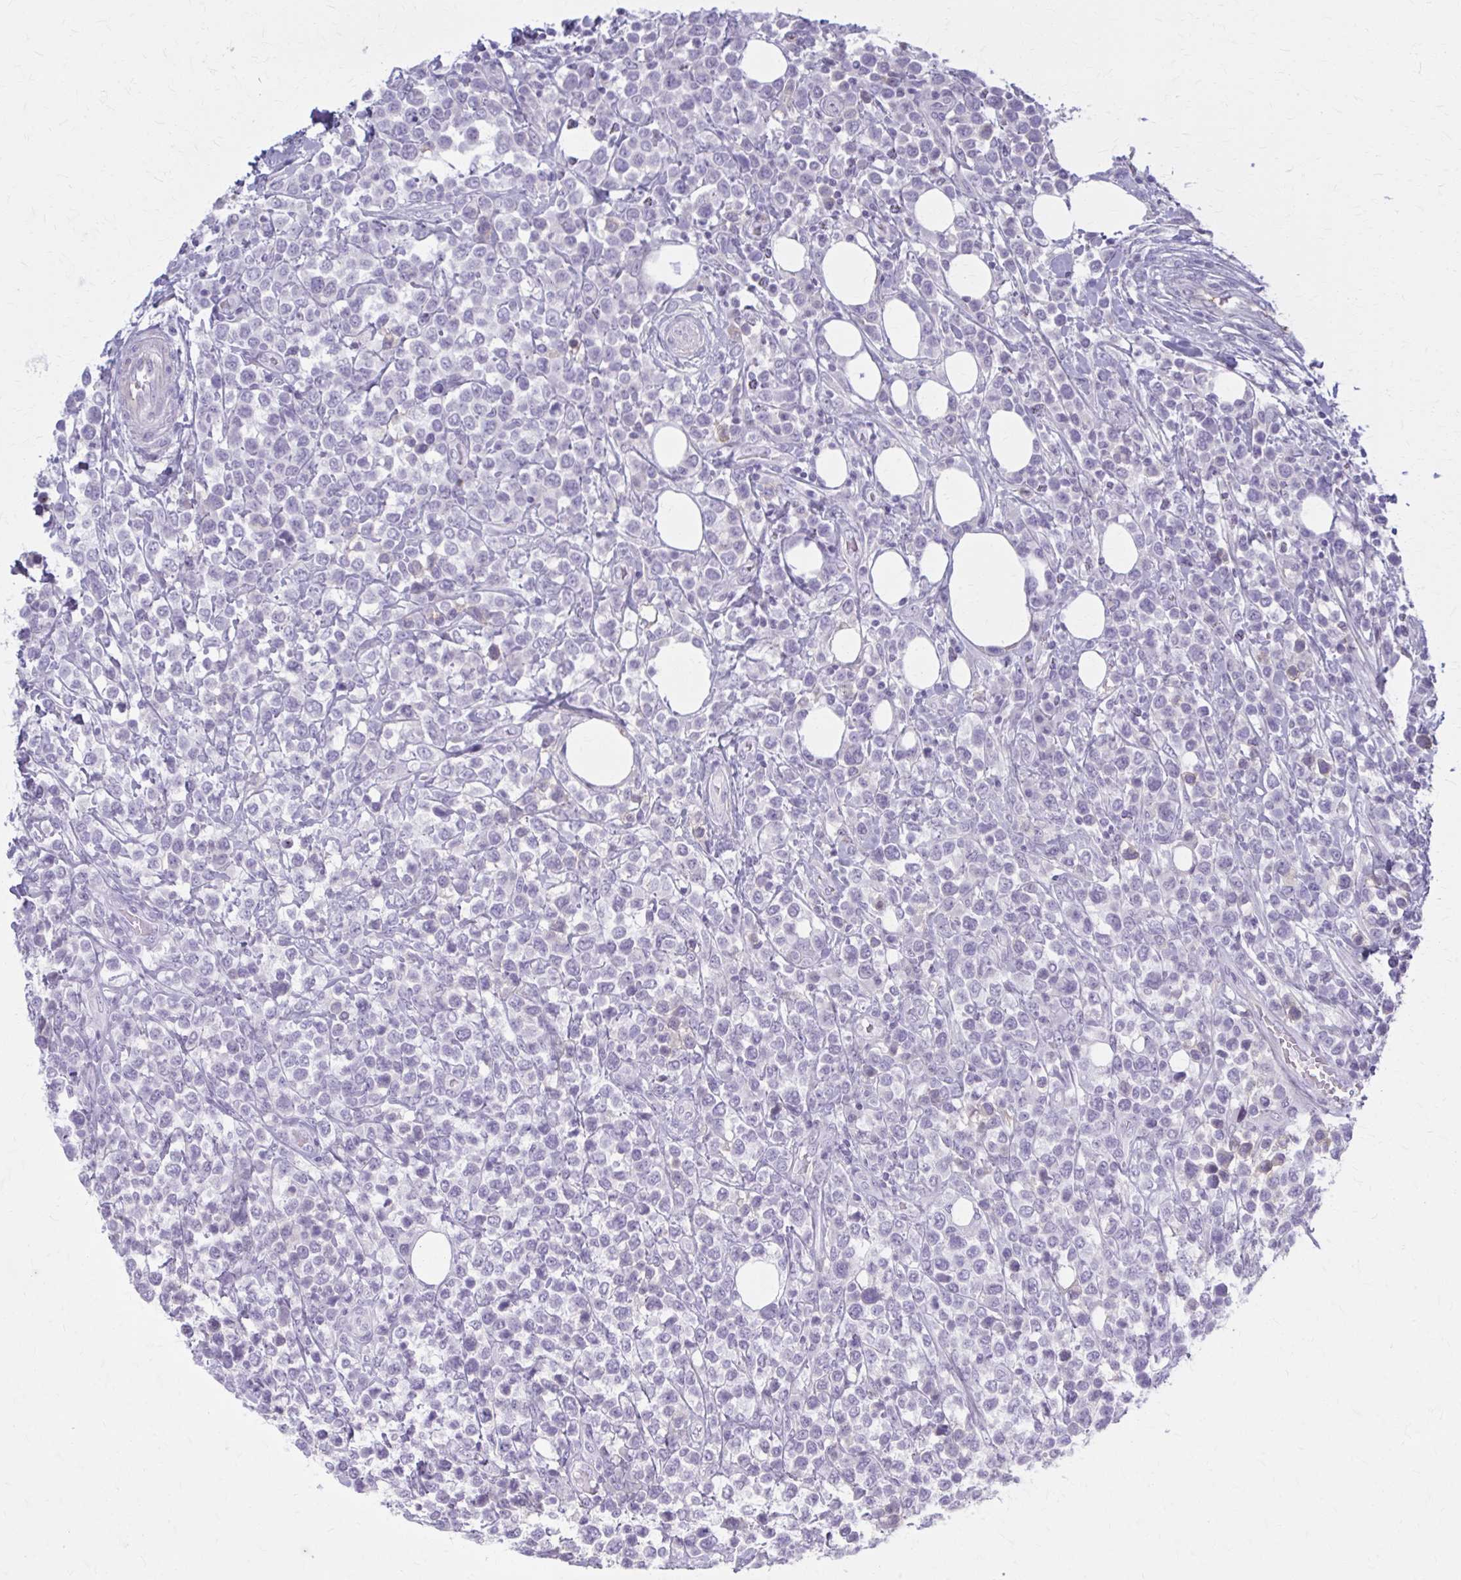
{"staining": {"intensity": "negative", "quantity": "none", "location": "none"}, "tissue": "lymphoma", "cell_type": "Tumor cells", "image_type": "cancer", "snomed": [{"axis": "morphology", "description": "Malignant lymphoma, non-Hodgkin's type, High grade"}, {"axis": "topography", "description": "Soft tissue"}], "caption": "Immunohistochemical staining of human lymphoma demonstrates no significant expression in tumor cells. Brightfield microscopy of immunohistochemistry stained with DAB (3,3'-diaminobenzidine) (brown) and hematoxylin (blue), captured at high magnification.", "gene": "SERPIND1", "patient": {"sex": "female", "age": 56}}